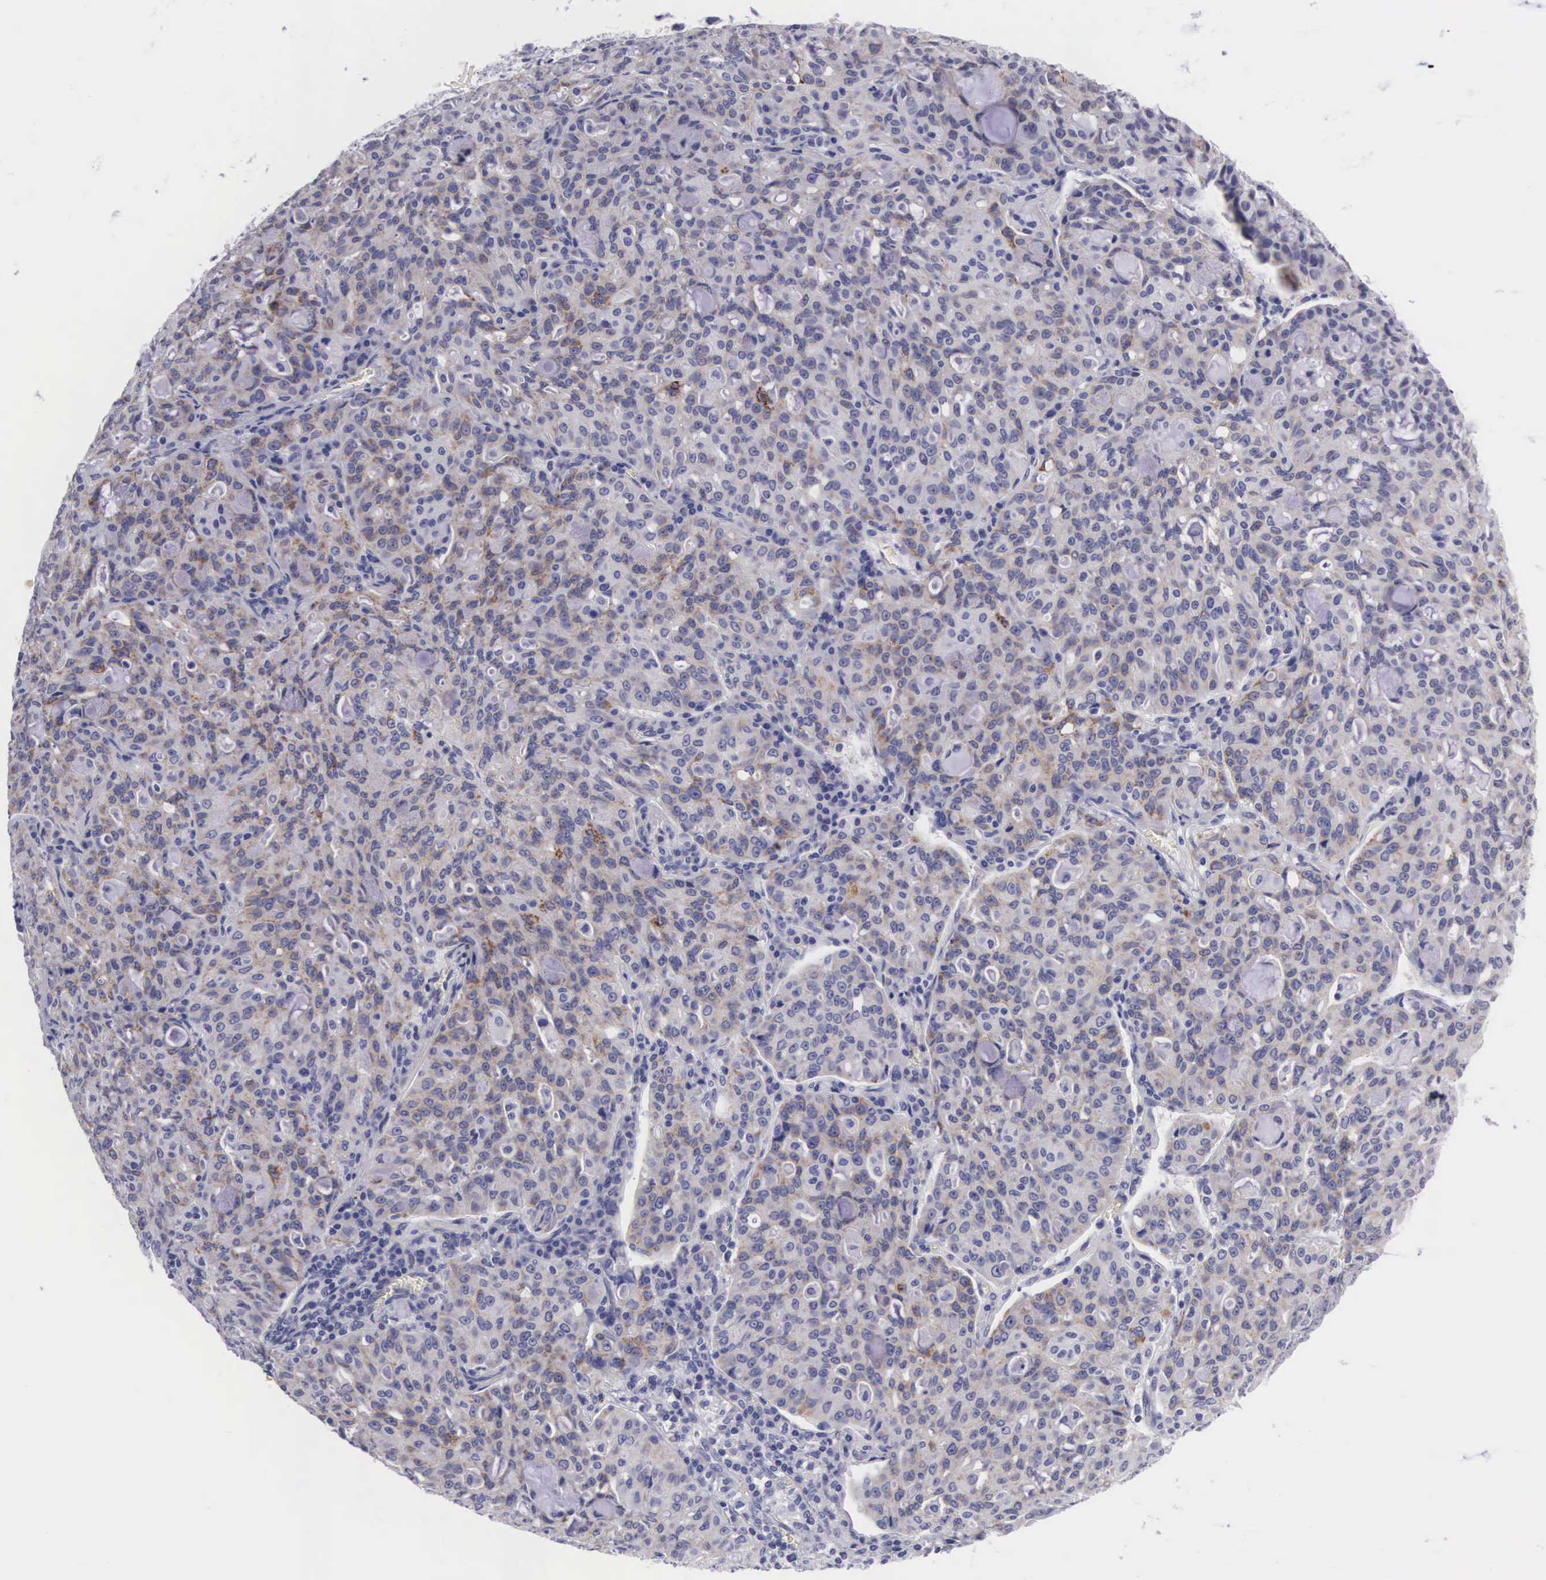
{"staining": {"intensity": "weak", "quantity": "25%-75%", "location": "cytoplasmic/membranous"}, "tissue": "lung cancer", "cell_type": "Tumor cells", "image_type": "cancer", "snomed": [{"axis": "morphology", "description": "Adenocarcinoma, NOS"}, {"axis": "topography", "description": "Lung"}], "caption": "High-magnification brightfield microscopy of lung adenocarcinoma stained with DAB (brown) and counterstained with hematoxylin (blue). tumor cells exhibit weak cytoplasmic/membranous staining is appreciated in about25%-75% of cells. The staining is performed using DAB (3,3'-diaminobenzidine) brown chromogen to label protein expression. The nuclei are counter-stained blue using hematoxylin.", "gene": "SOX11", "patient": {"sex": "female", "age": 44}}